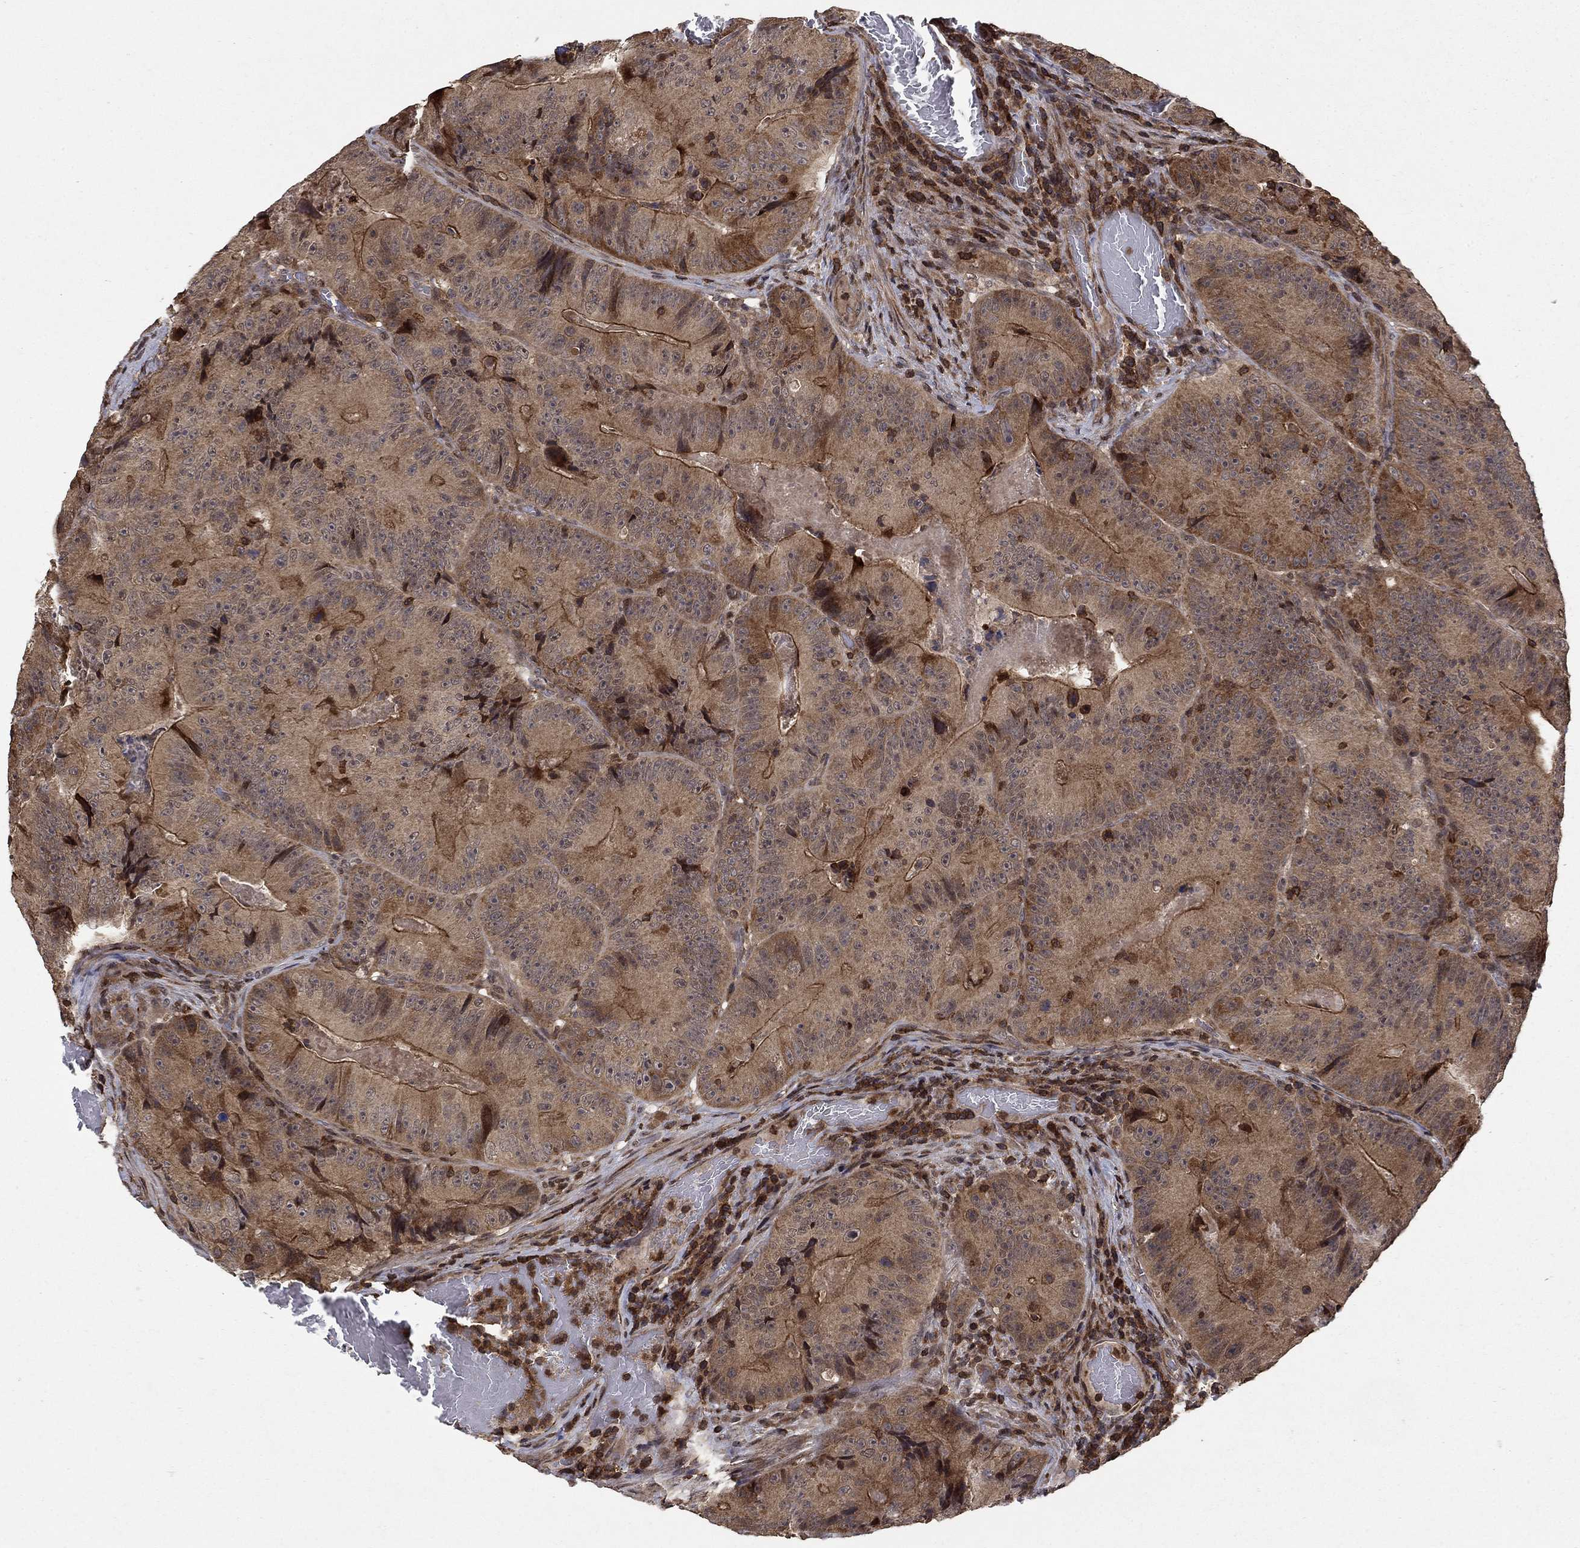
{"staining": {"intensity": "moderate", "quantity": "25%-75%", "location": "cytoplasmic/membranous"}, "tissue": "colorectal cancer", "cell_type": "Tumor cells", "image_type": "cancer", "snomed": [{"axis": "morphology", "description": "Adenocarcinoma, NOS"}, {"axis": "topography", "description": "Colon"}], "caption": "Colorectal adenocarcinoma stained with a protein marker reveals moderate staining in tumor cells.", "gene": "CCDC66", "patient": {"sex": "female", "age": 86}}